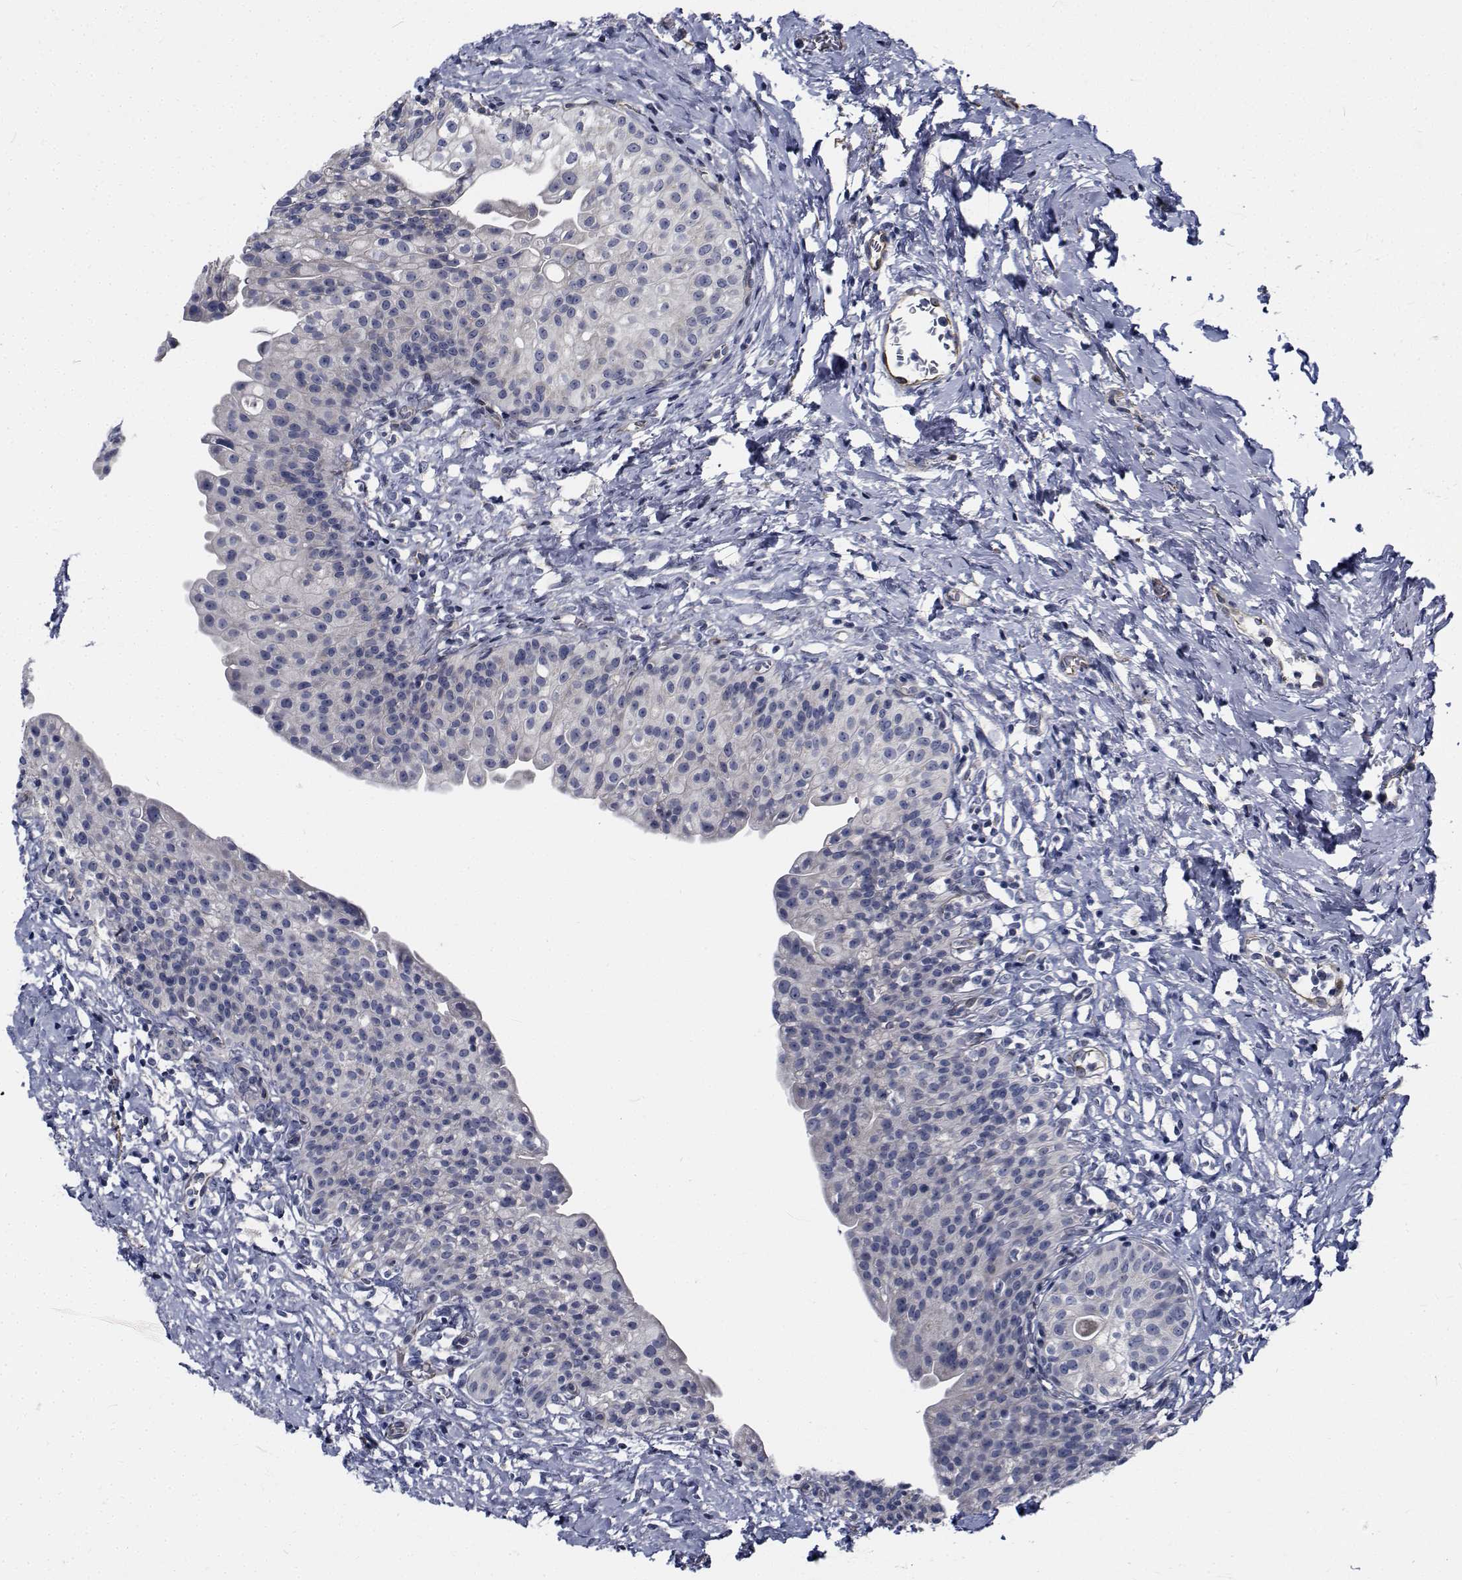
{"staining": {"intensity": "negative", "quantity": "none", "location": "none"}, "tissue": "urinary bladder", "cell_type": "Urothelial cells", "image_type": "normal", "snomed": [{"axis": "morphology", "description": "Normal tissue, NOS"}, {"axis": "topography", "description": "Urinary bladder"}], "caption": "Urothelial cells are negative for protein expression in benign human urinary bladder. Brightfield microscopy of IHC stained with DAB (3,3'-diaminobenzidine) (brown) and hematoxylin (blue), captured at high magnification.", "gene": "TTBK1", "patient": {"sex": "male", "age": 76}}